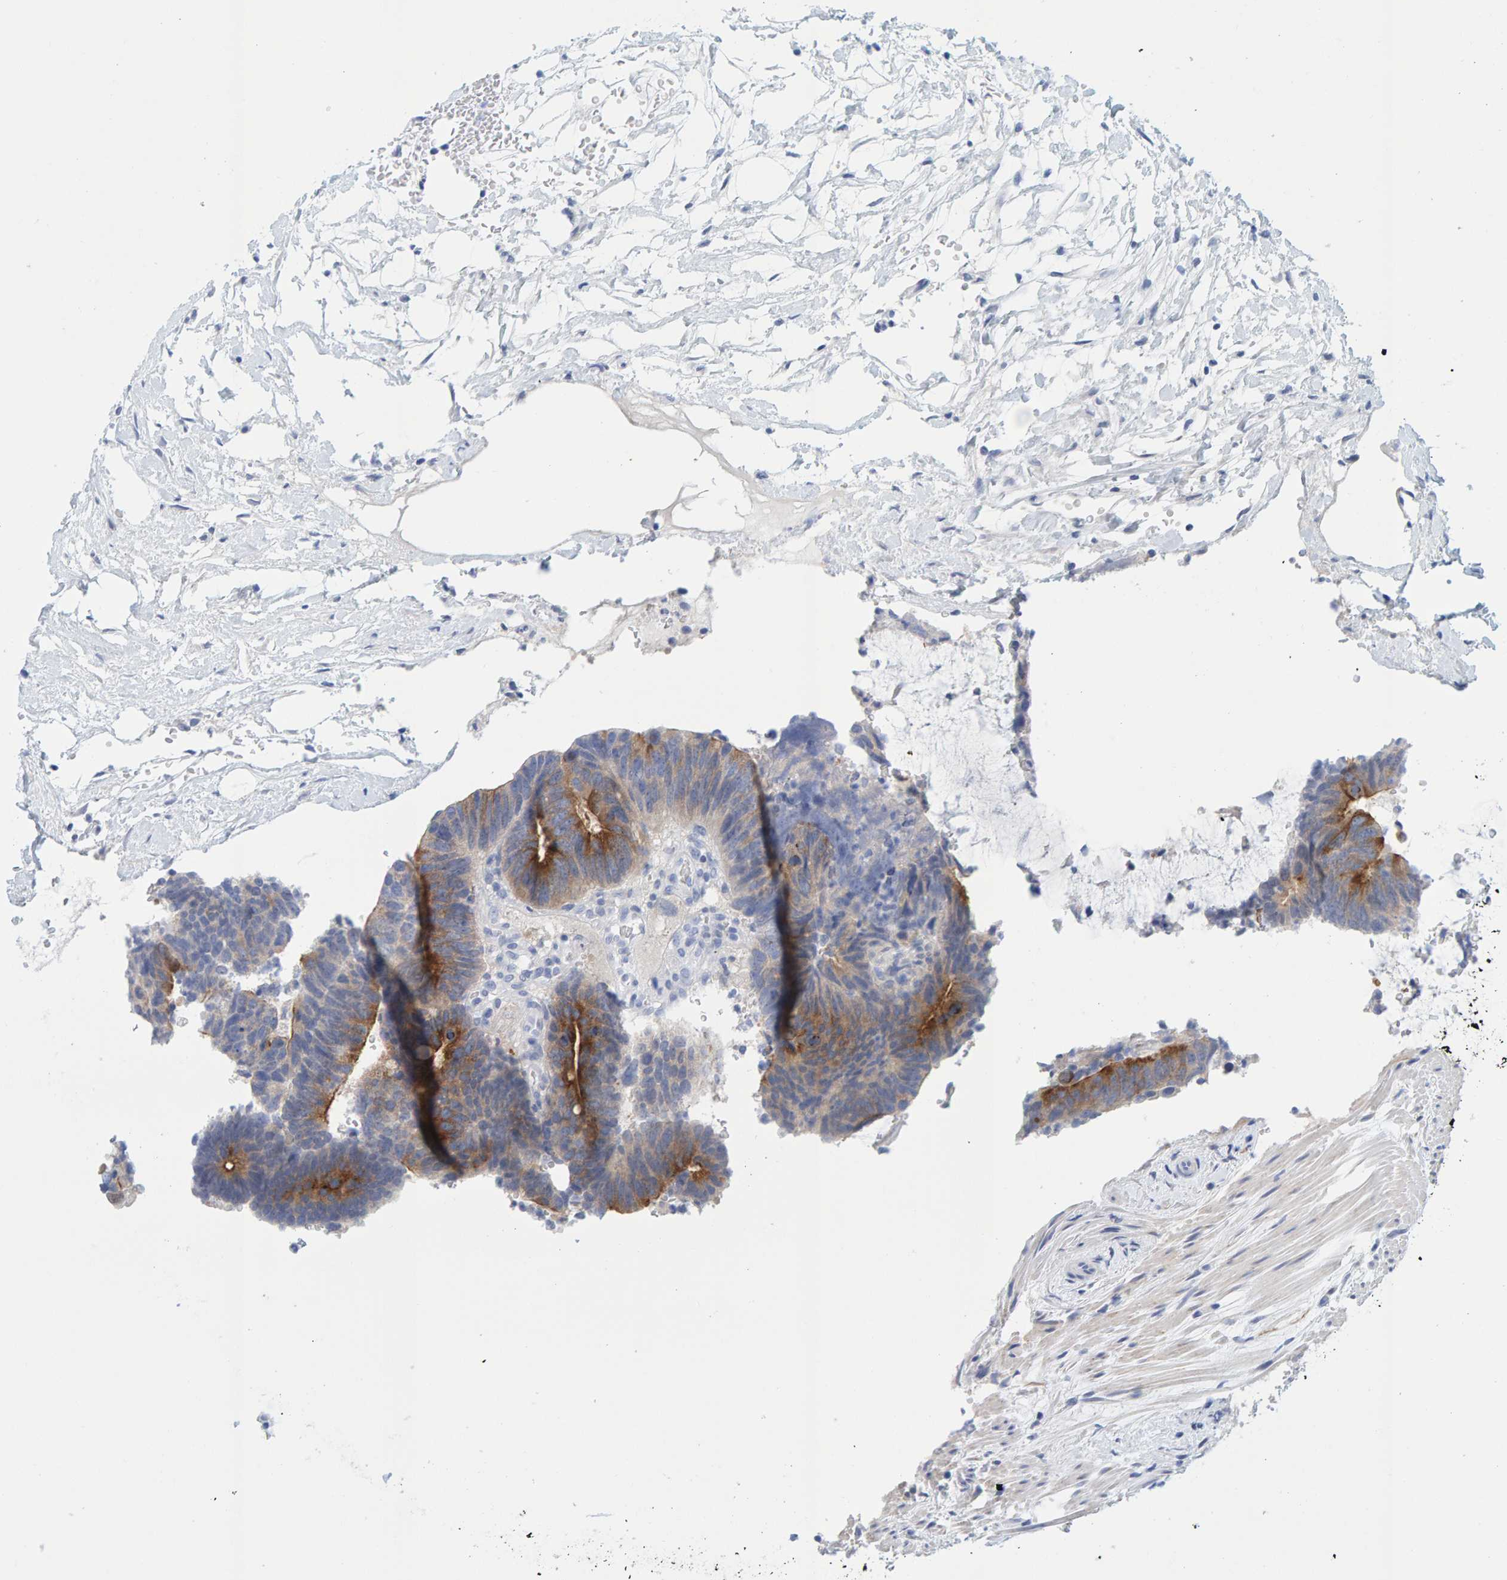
{"staining": {"intensity": "strong", "quantity": "25%-75%", "location": "cytoplasmic/membranous"}, "tissue": "colorectal cancer", "cell_type": "Tumor cells", "image_type": "cancer", "snomed": [{"axis": "morphology", "description": "Adenocarcinoma, NOS"}, {"axis": "topography", "description": "Colon"}], "caption": "Colorectal cancer (adenocarcinoma) stained with a protein marker exhibits strong staining in tumor cells.", "gene": "KLHL11", "patient": {"sex": "male", "age": 56}}